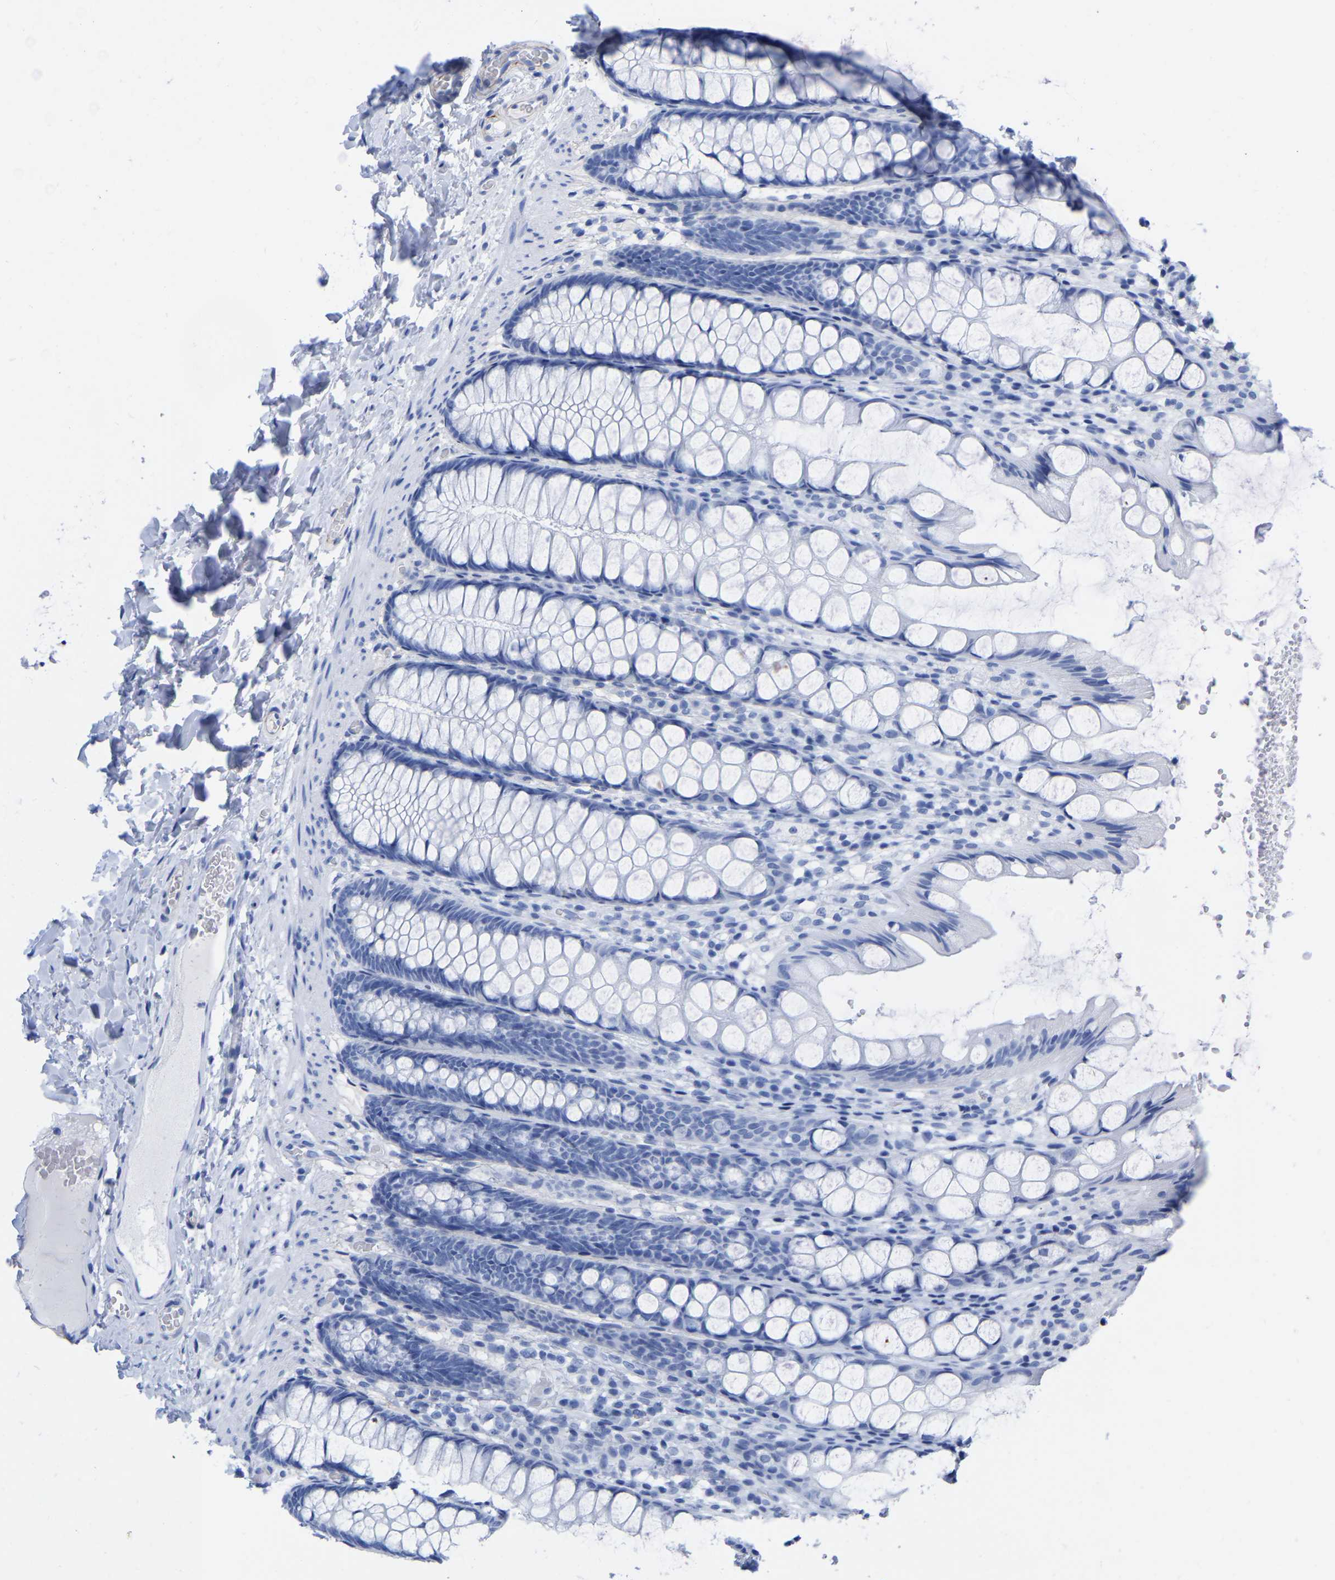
{"staining": {"intensity": "negative", "quantity": "none", "location": "none"}, "tissue": "colon", "cell_type": "Endothelial cells", "image_type": "normal", "snomed": [{"axis": "morphology", "description": "Normal tissue, NOS"}, {"axis": "topography", "description": "Colon"}], "caption": "Histopathology image shows no significant protein staining in endothelial cells of unremarkable colon.", "gene": "HAPLN1", "patient": {"sex": "male", "age": 47}}